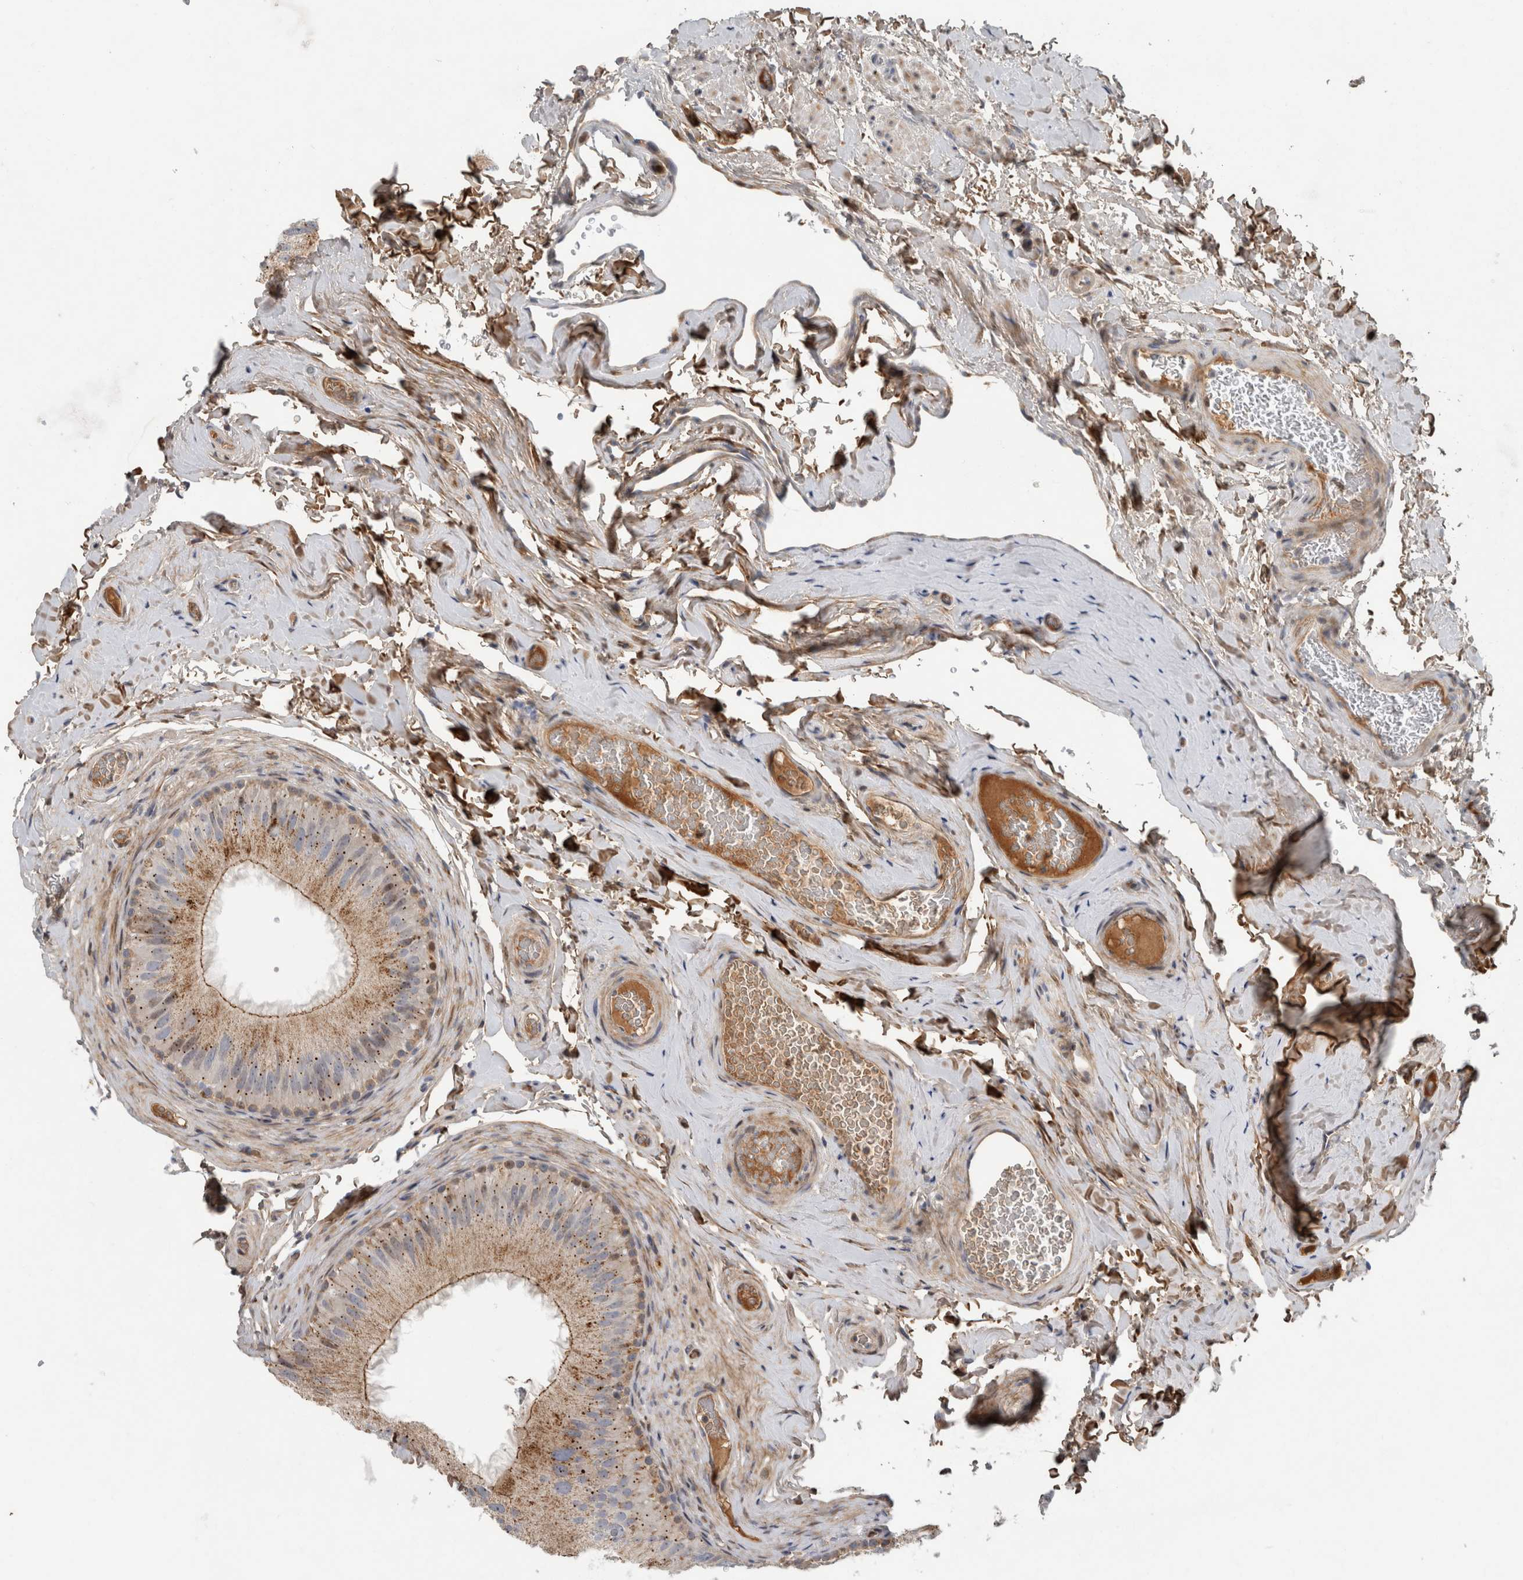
{"staining": {"intensity": "moderate", "quantity": ">75%", "location": "cytoplasmic/membranous,nuclear"}, "tissue": "epididymis", "cell_type": "Glandular cells", "image_type": "normal", "snomed": [{"axis": "morphology", "description": "Normal tissue, NOS"}, {"axis": "topography", "description": "Vascular tissue"}, {"axis": "topography", "description": "Epididymis"}], "caption": "Glandular cells exhibit medium levels of moderate cytoplasmic/membranous,nuclear staining in about >75% of cells in normal epididymis.", "gene": "RBM48", "patient": {"sex": "male", "age": 49}}